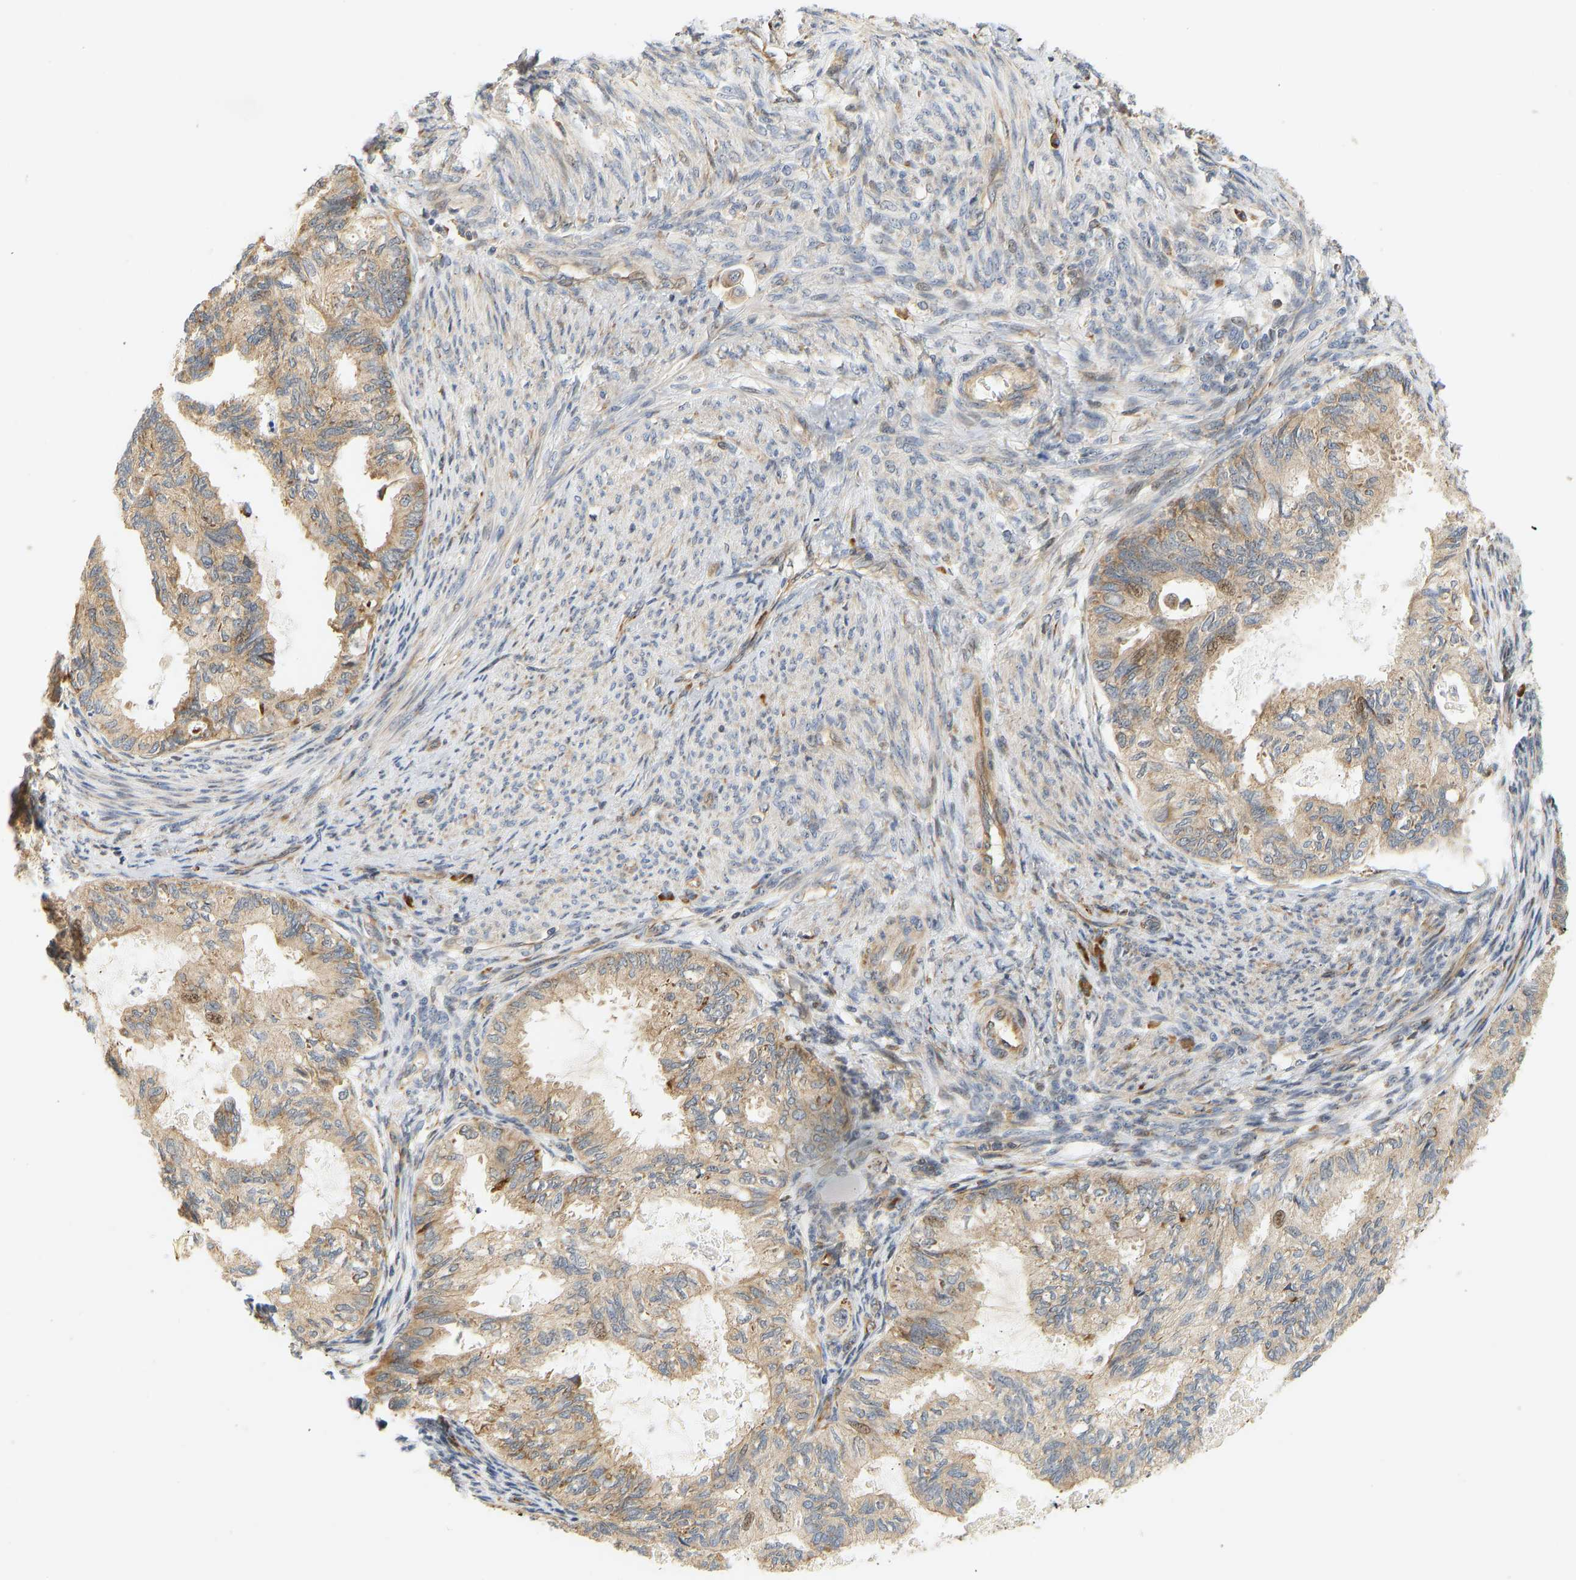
{"staining": {"intensity": "moderate", "quantity": ">75%", "location": "cytoplasmic/membranous"}, "tissue": "cervical cancer", "cell_type": "Tumor cells", "image_type": "cancer", "snomed": [{"axis": "morphology", "description": "Normal tissue, NOS"}, {"axis": "morphology", "description": "Adenocarcinoma, NOS"}, {"axis": "topography", "description": "Cervix"}, {"axis": "topography", "description": "Endometrium"}], "caption": "Cervical cancer (adenocarcinoma) stained with a brown dye reveals moderate cytoplasmic/membranous positive expression in approximately >75% of tumor cells.", "gene": "RPS14", "patient": {"sex": "female", "age": 86}}